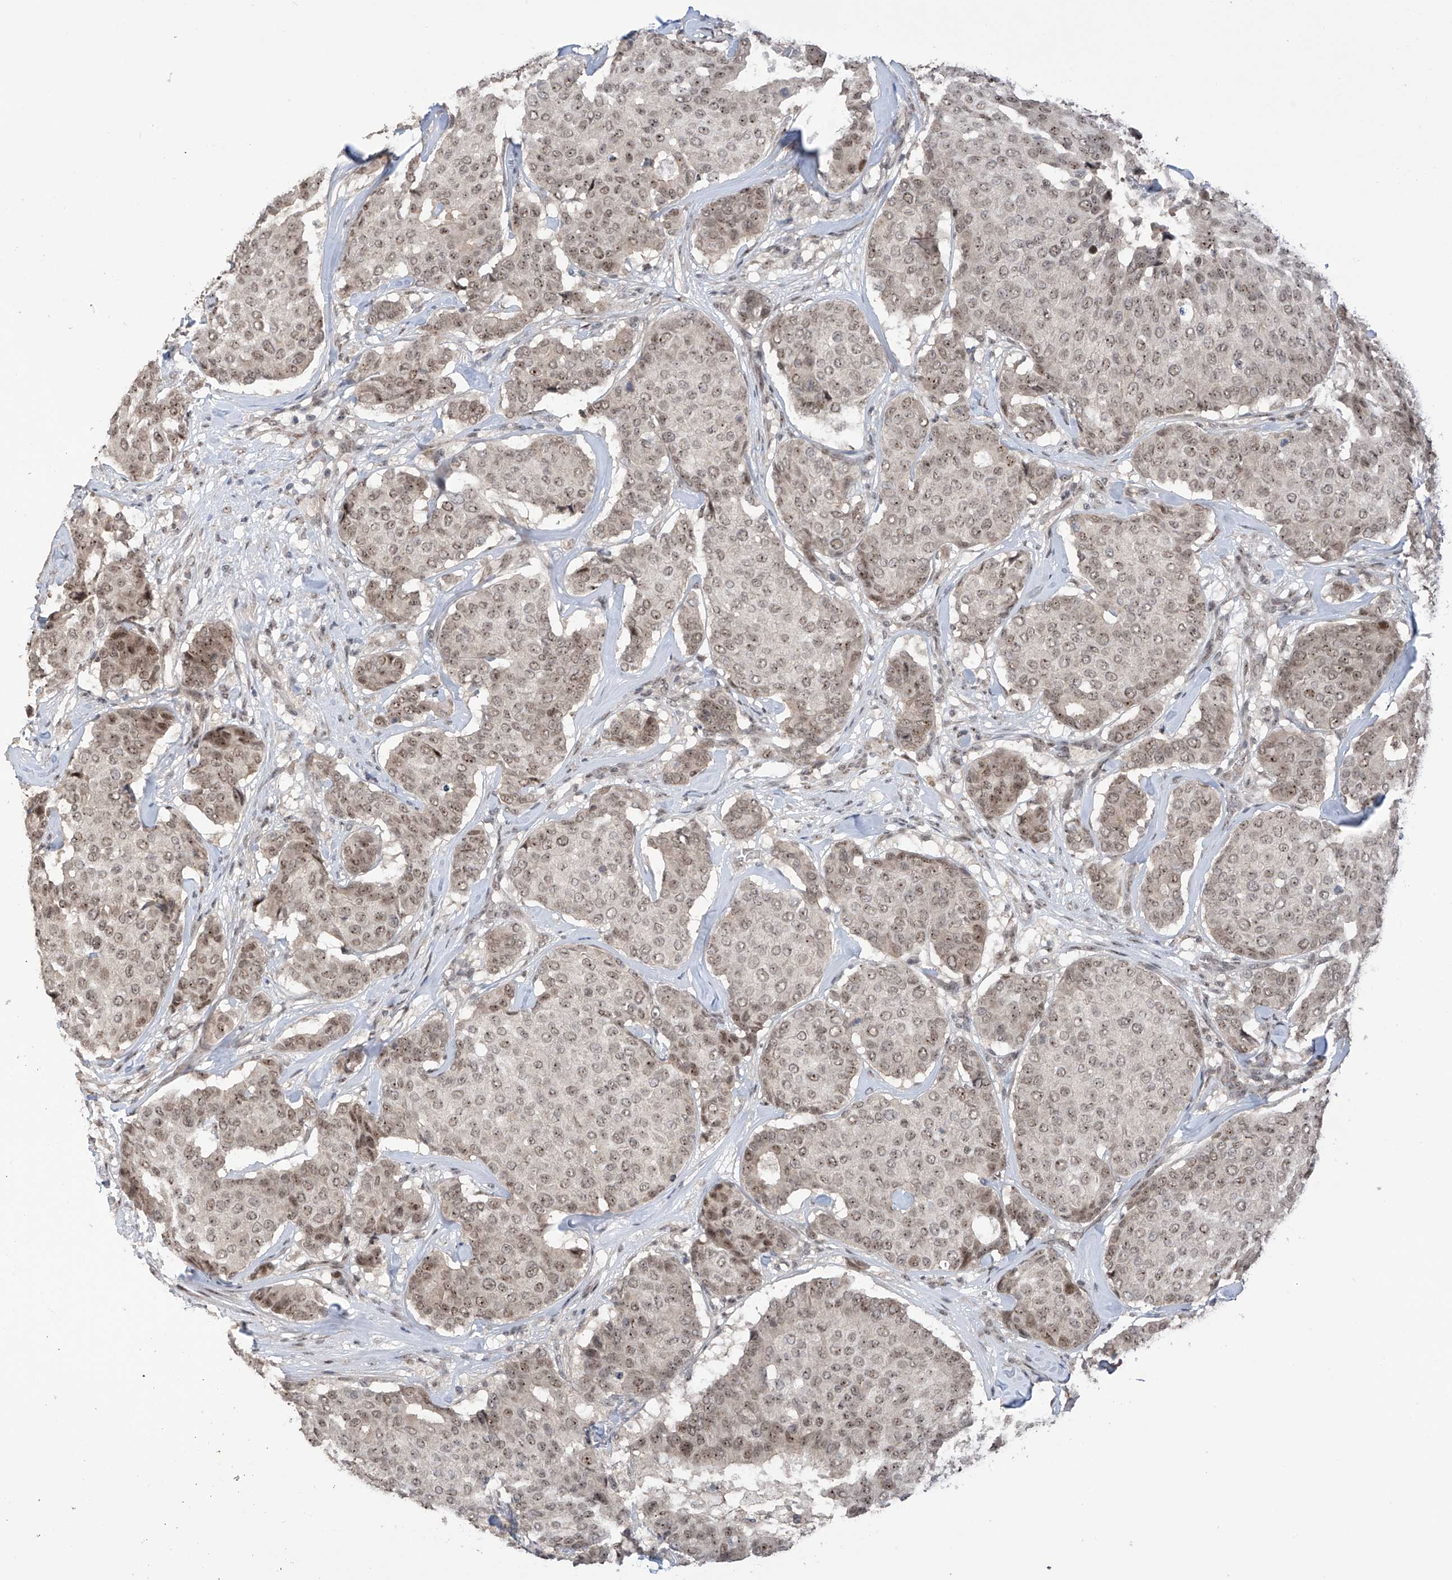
{"staining": {"intensity": "weak", "quantity": ">75%", "location": "nuclear"}, "tissue": "breast cancer", "cell_type": "Tumor cells", "image_type": "cancer", "snomed": [{"axis": "morphology", "description": "Duct carcinoma"}, {"axis": "topography", "description": "Breast"}], "caption": "Breast invasive ductal carcinoma stained with a protein marker reveals weak staining in tumor cells.", "gene": "C1orf131", "patient": {"sex": "female", "age": 75}}